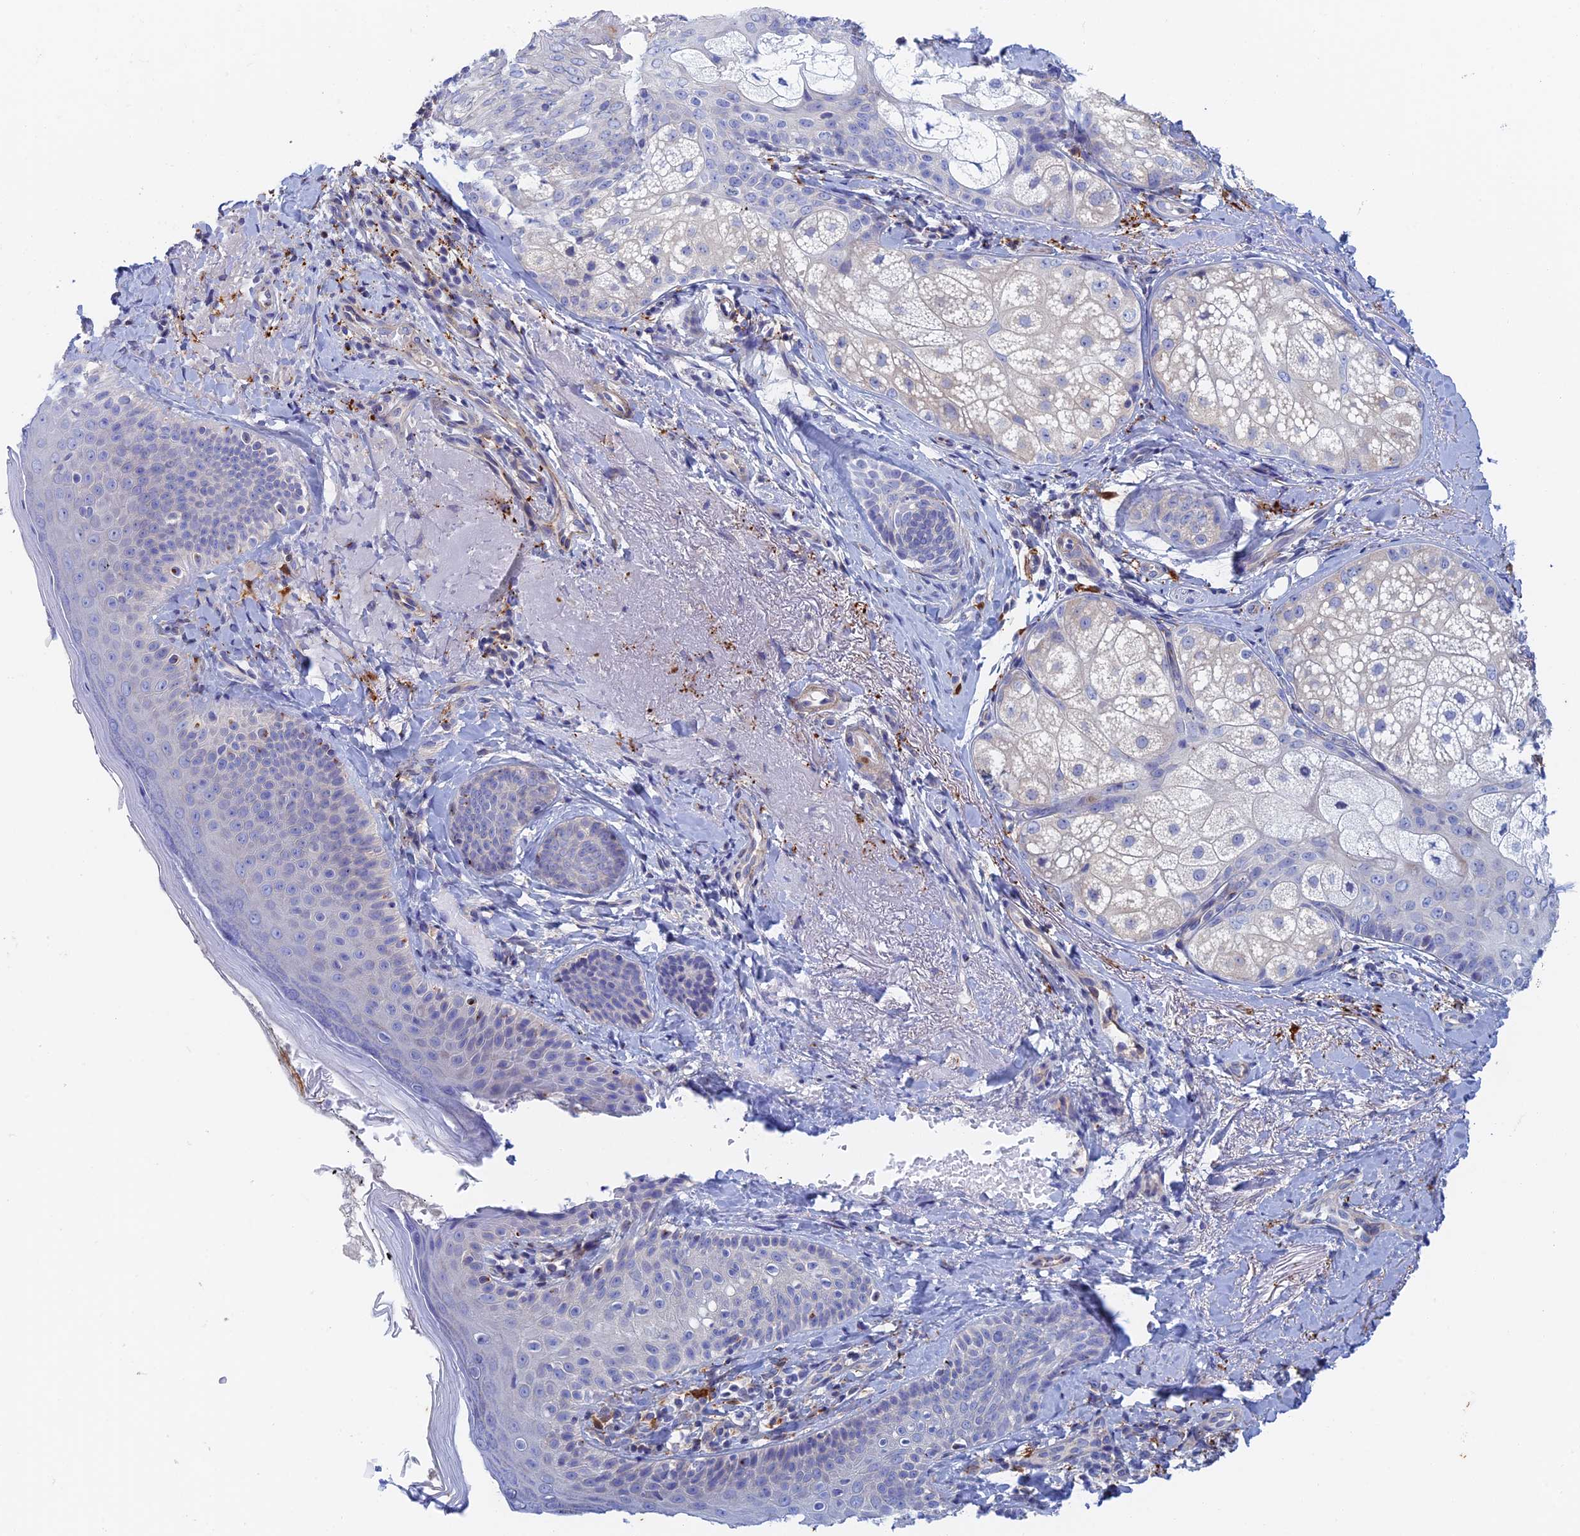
{"staining": {"intensity": "strong", "quantity": ">75%", "location": "cytoplasmic/membranous"}, "tissue": "skin", "cell_type": "Fibroblasts", "image_type": "normal", "snomed": [{"axis": "morphology", "description": "Normal tissue, NOS"}, {"axis": "topography", "description": "Skin"}], "caption": "DAB (3,3'-diaminobenzidine) immunohistochemical staining of benign skin displays strong cytoplasmic/membranous protein expression in about >75% of fibroblasts.", "gene": "SLC24A3", "patient": {"sex": "male", "age": 57}}